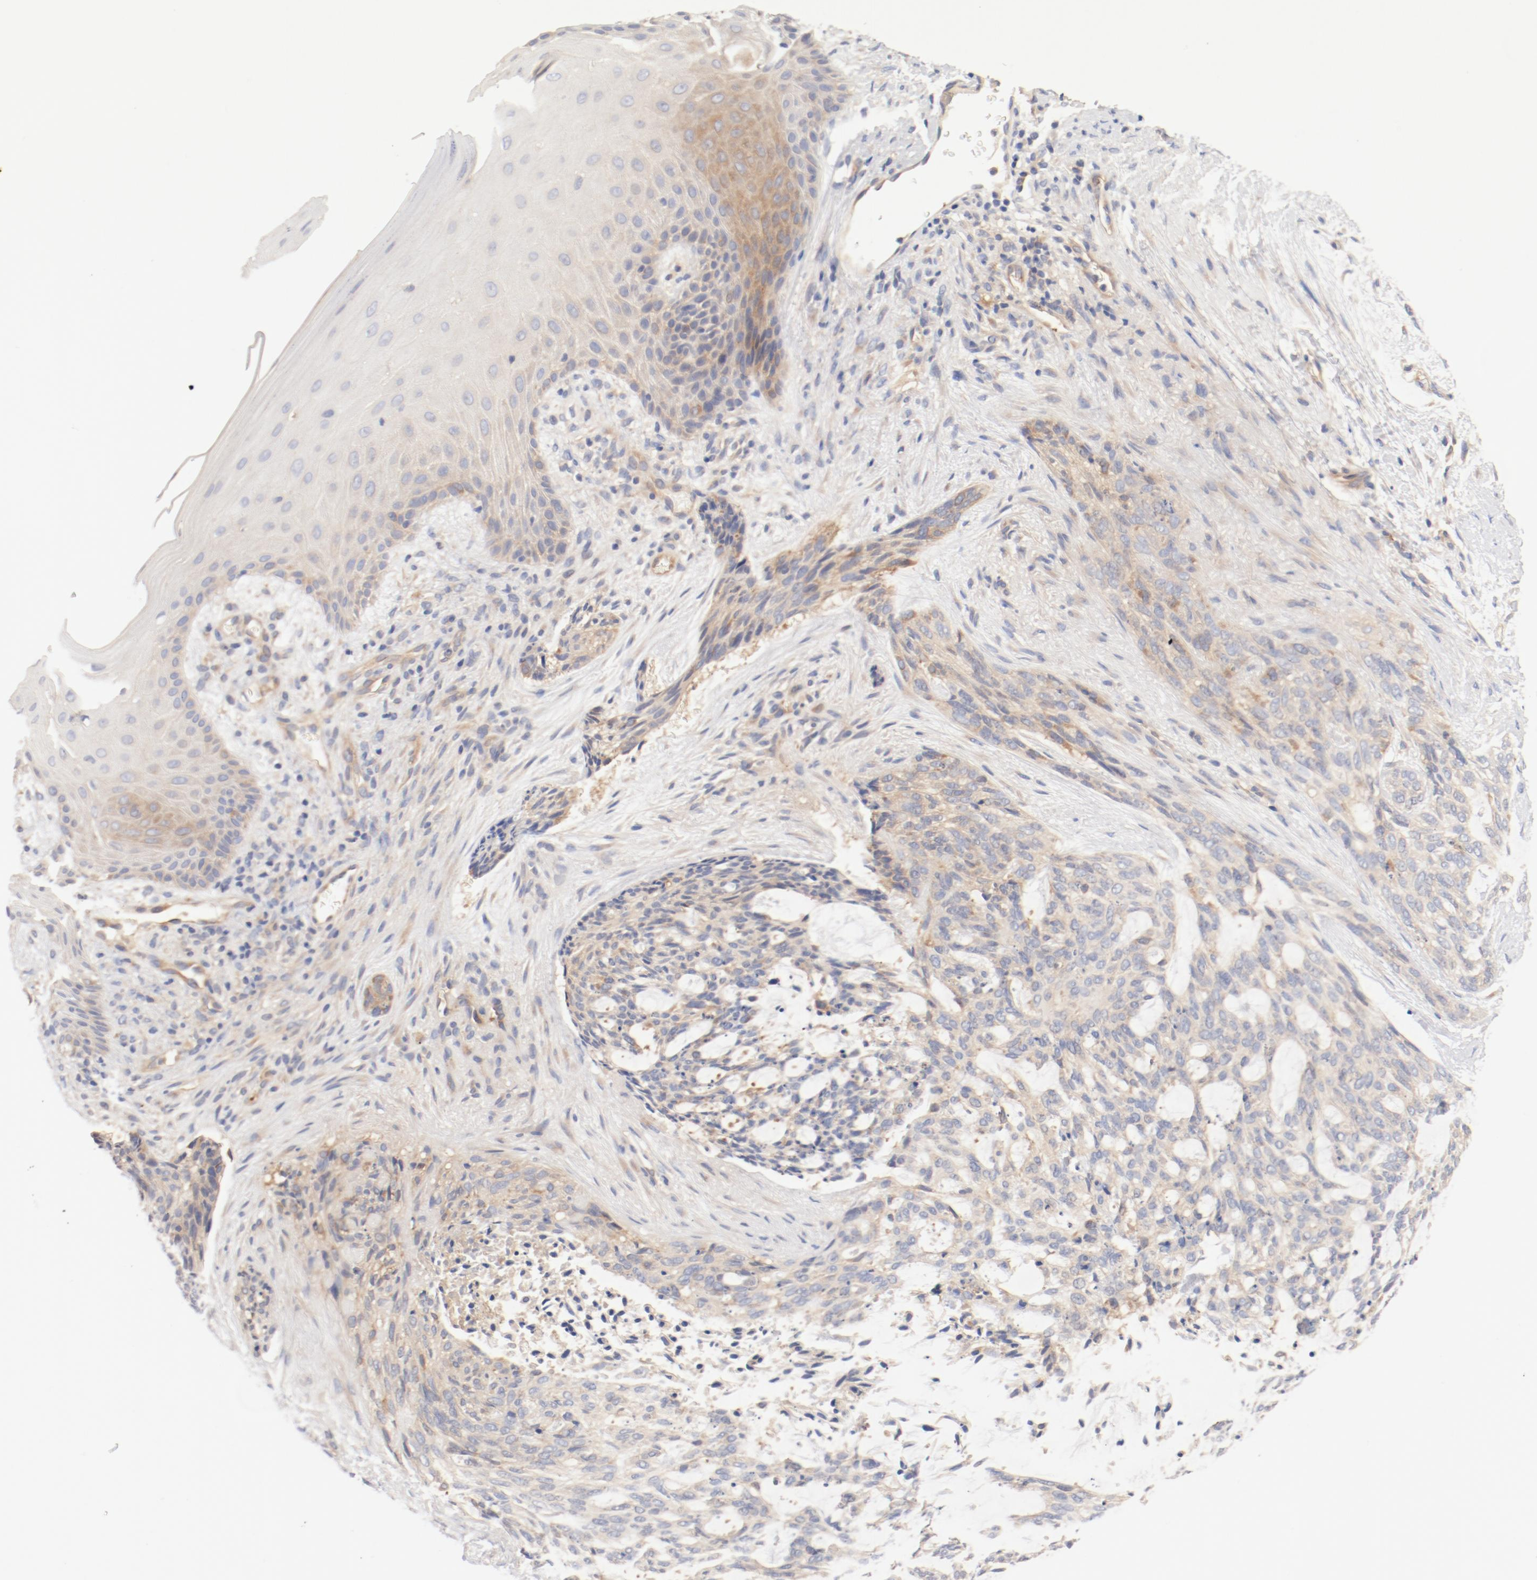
{"staining": {"intensity": "weak", "quantity": "<25%", "location": "cytoplasmic/membranous"}, "tissue": "skin cancer", "cell_type": "Tumor cells", "image_type": "cancer", "snomed": [{"axis": "morphology", "description": "Normal tissue, NOS"}, {"axis": "morphology", "description": "Basal cell carcinoma"}, {"axis": "topography", "description": "Skin"}], "caption": "The photomicrograph reveals no significant expression in tumor cells of skin cancer.", "gene": "DYNC1H1", "patient": {"sex": "female", "age": 71}}